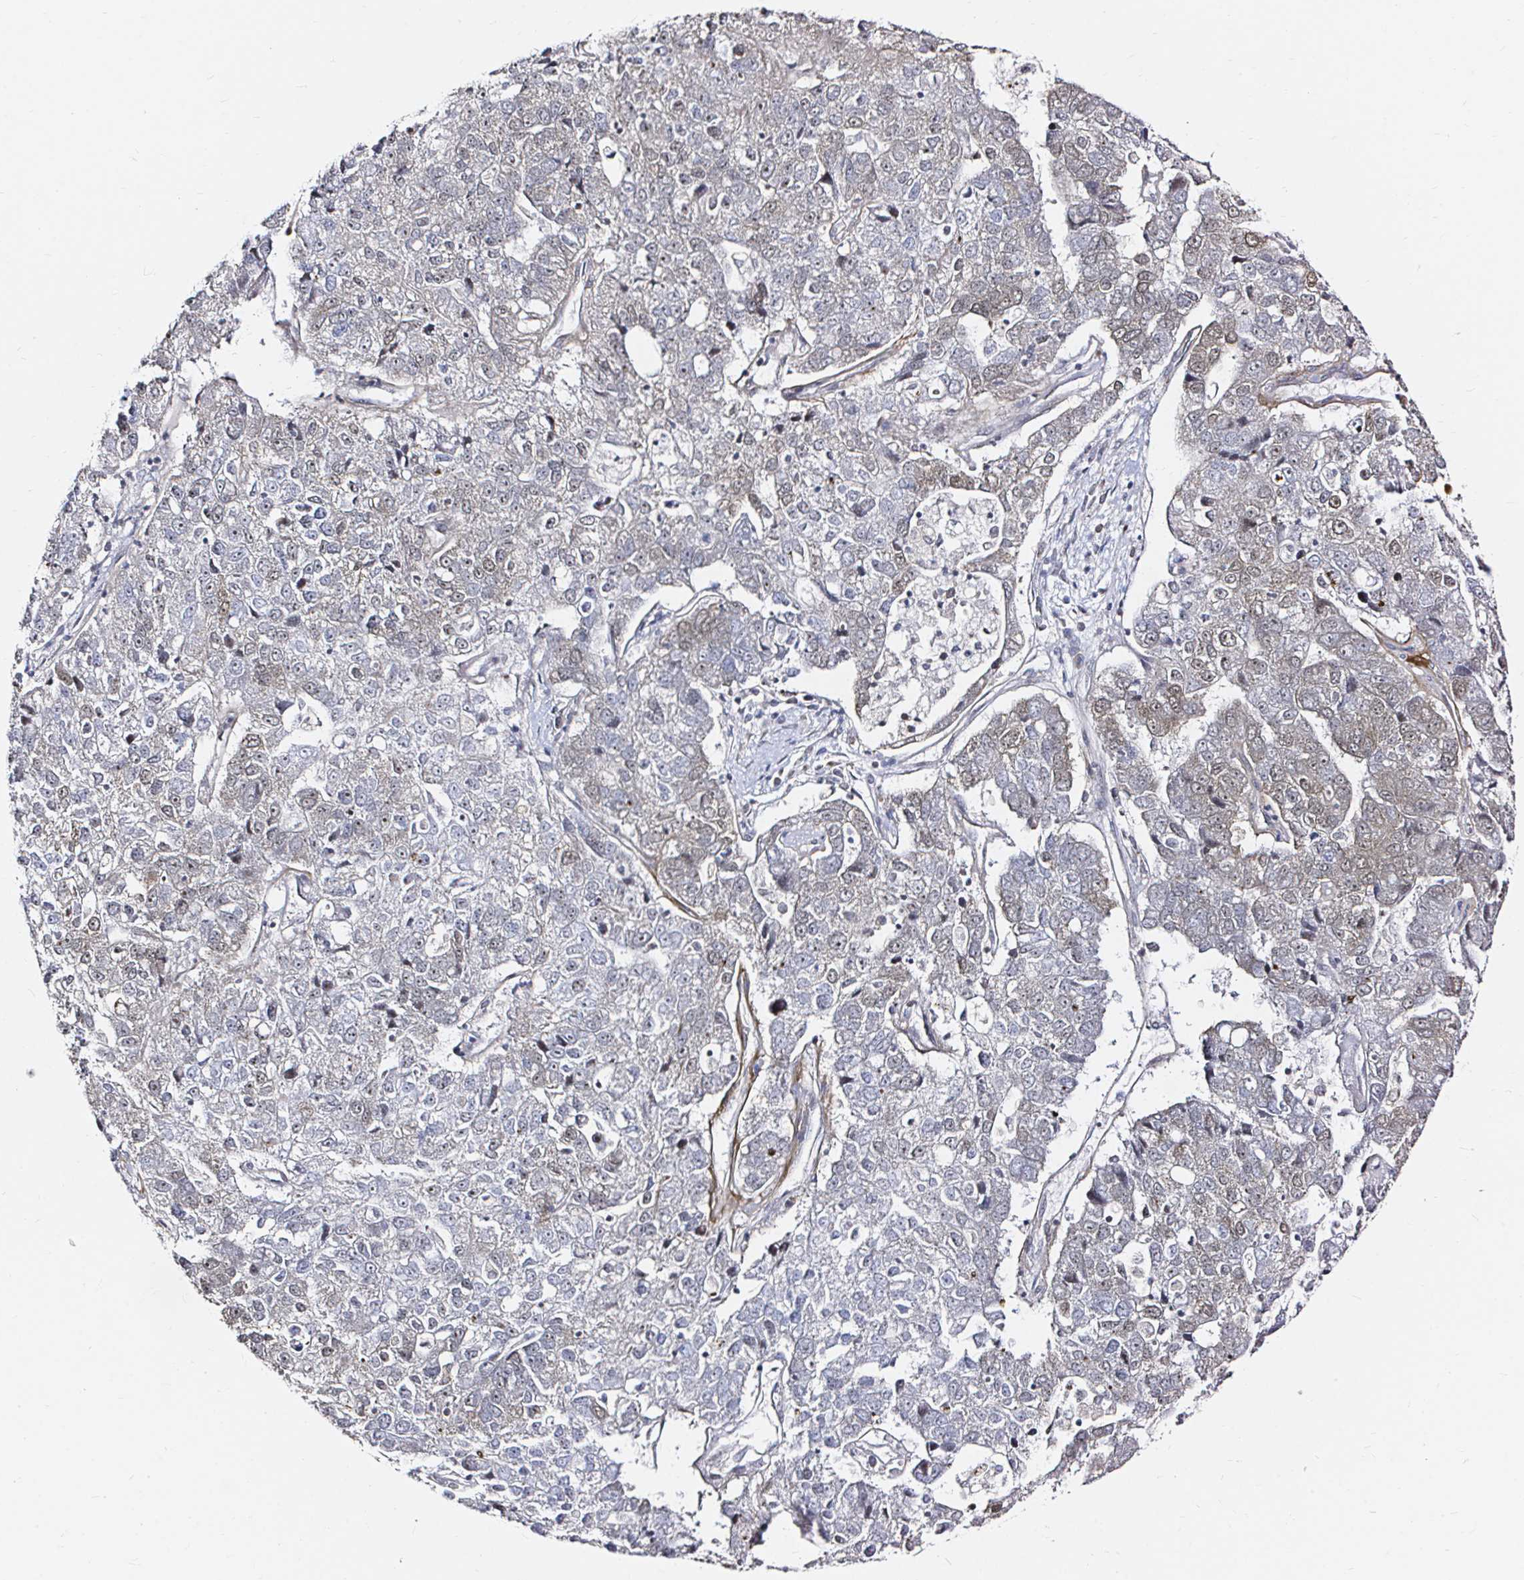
{"staining": {"intensity": "weak", "quantity": "<25%", "location": "nuclear"}, "tissue": "pancreatic cancer", "cell_type": "Tumor cells", "image_type": "cancer", "snomed": [{"axis": "morphology", "description": "Adenocarcinoma, NOS"}, {"axis": "topography", "description": "Pancreas"}], "caption": "IHC of pancreatic cancer shows no positivity in tumor cells.", "gene": "SNRPC", "patient": {"sex": "female", "age": 61}}